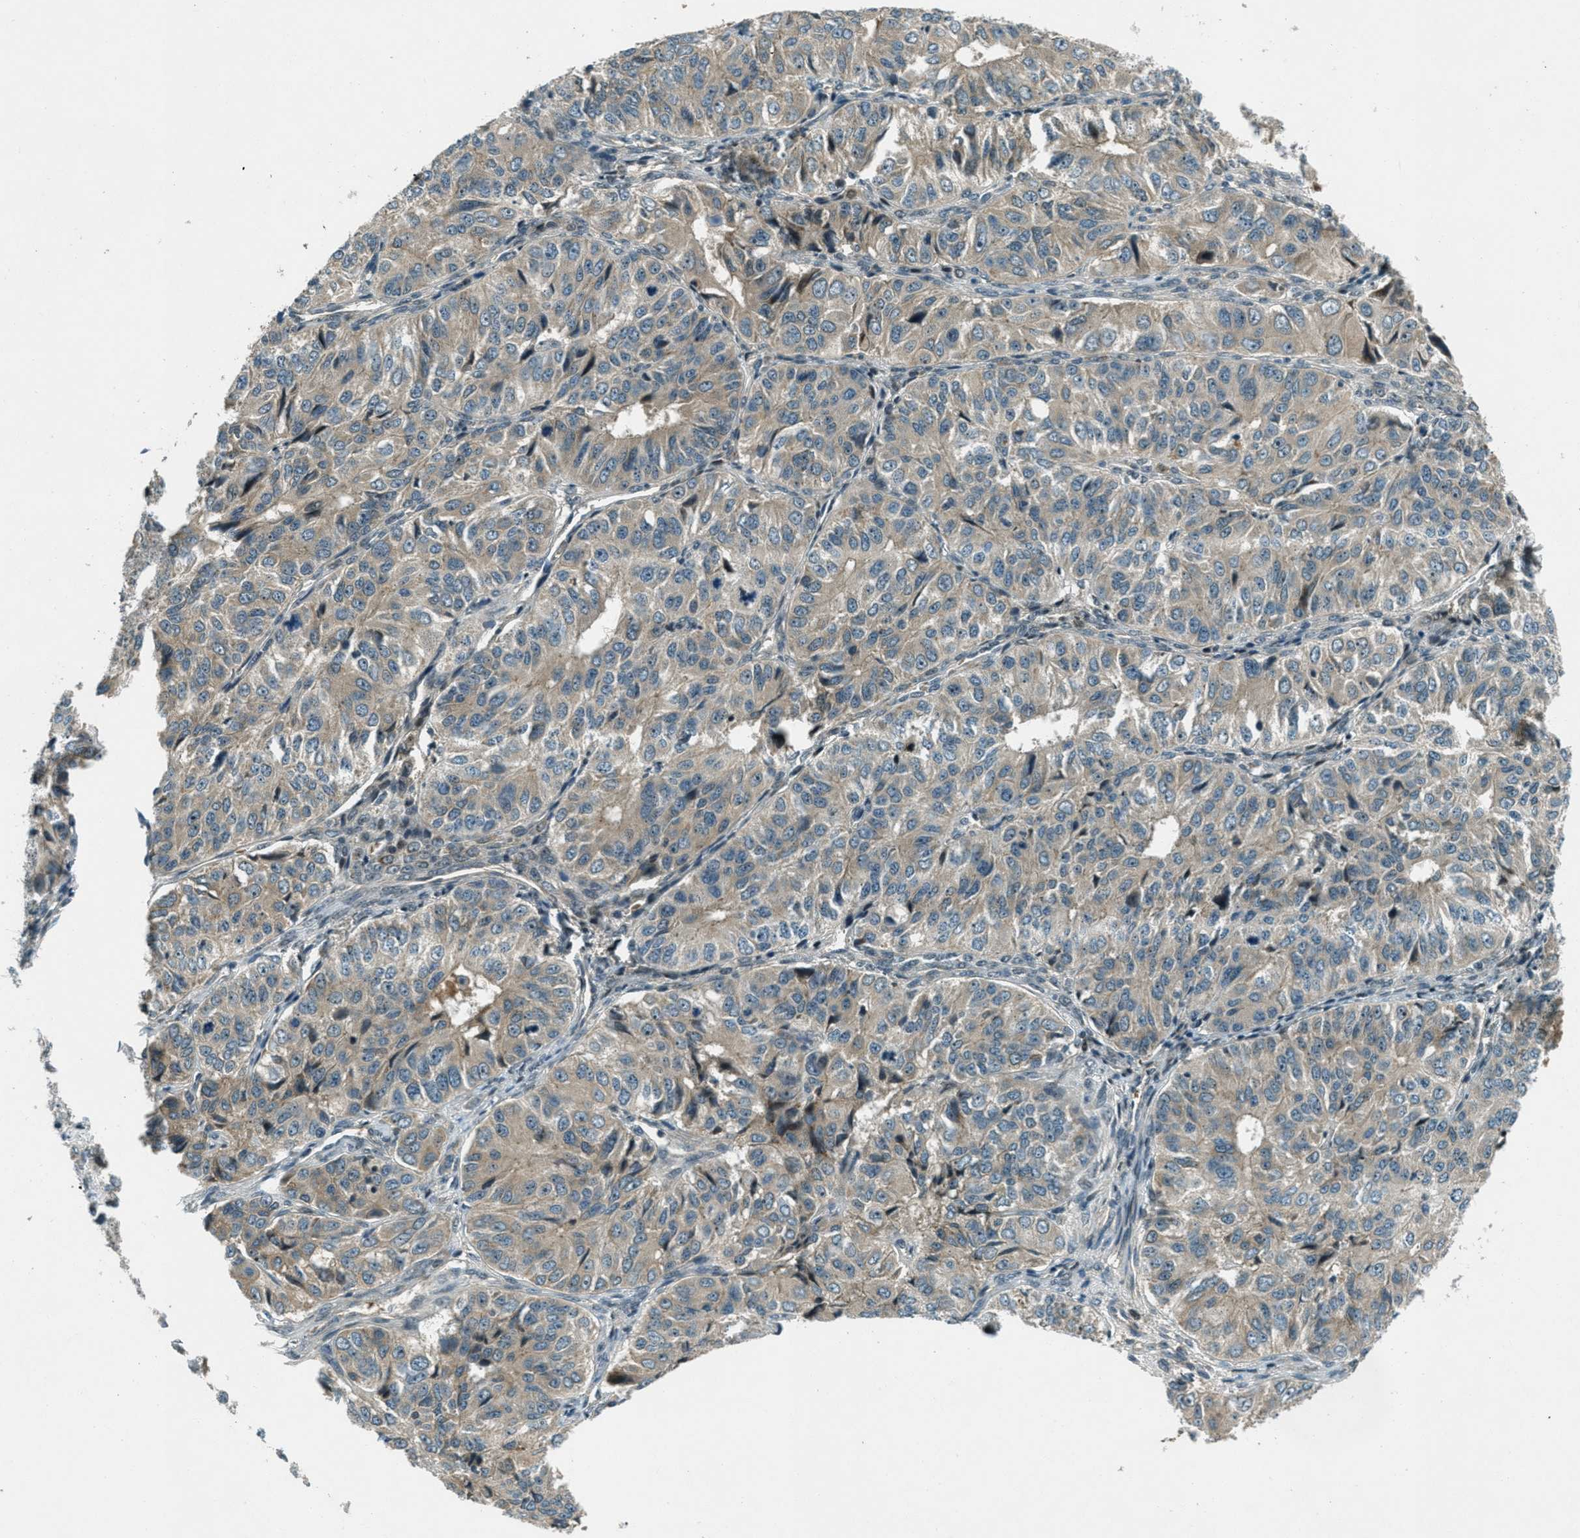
{"staining": {"intensity": "weak", "quantity": ">75%", "location": "cytoplasmic/membranous"}, "tissue": "ovarian cancer", "cell_type": "Tumor cells", "image_type": "cancer", "snomed": [{"axis": "morphology", "description": "Carcinoma, endometroid"}, {"axis": "topography", "description": "Ovary"}], "caption": "Protein expression analysis of endometroid carcinoma (ovarian) exhibits weak cytoplasmic/membranous staining in approximately >75% of tumor cells. (Brightfield microscopy of DAB IHC at high magnification).", "gene": "STK11", "patient": {"sex": "female", "age": 51}}